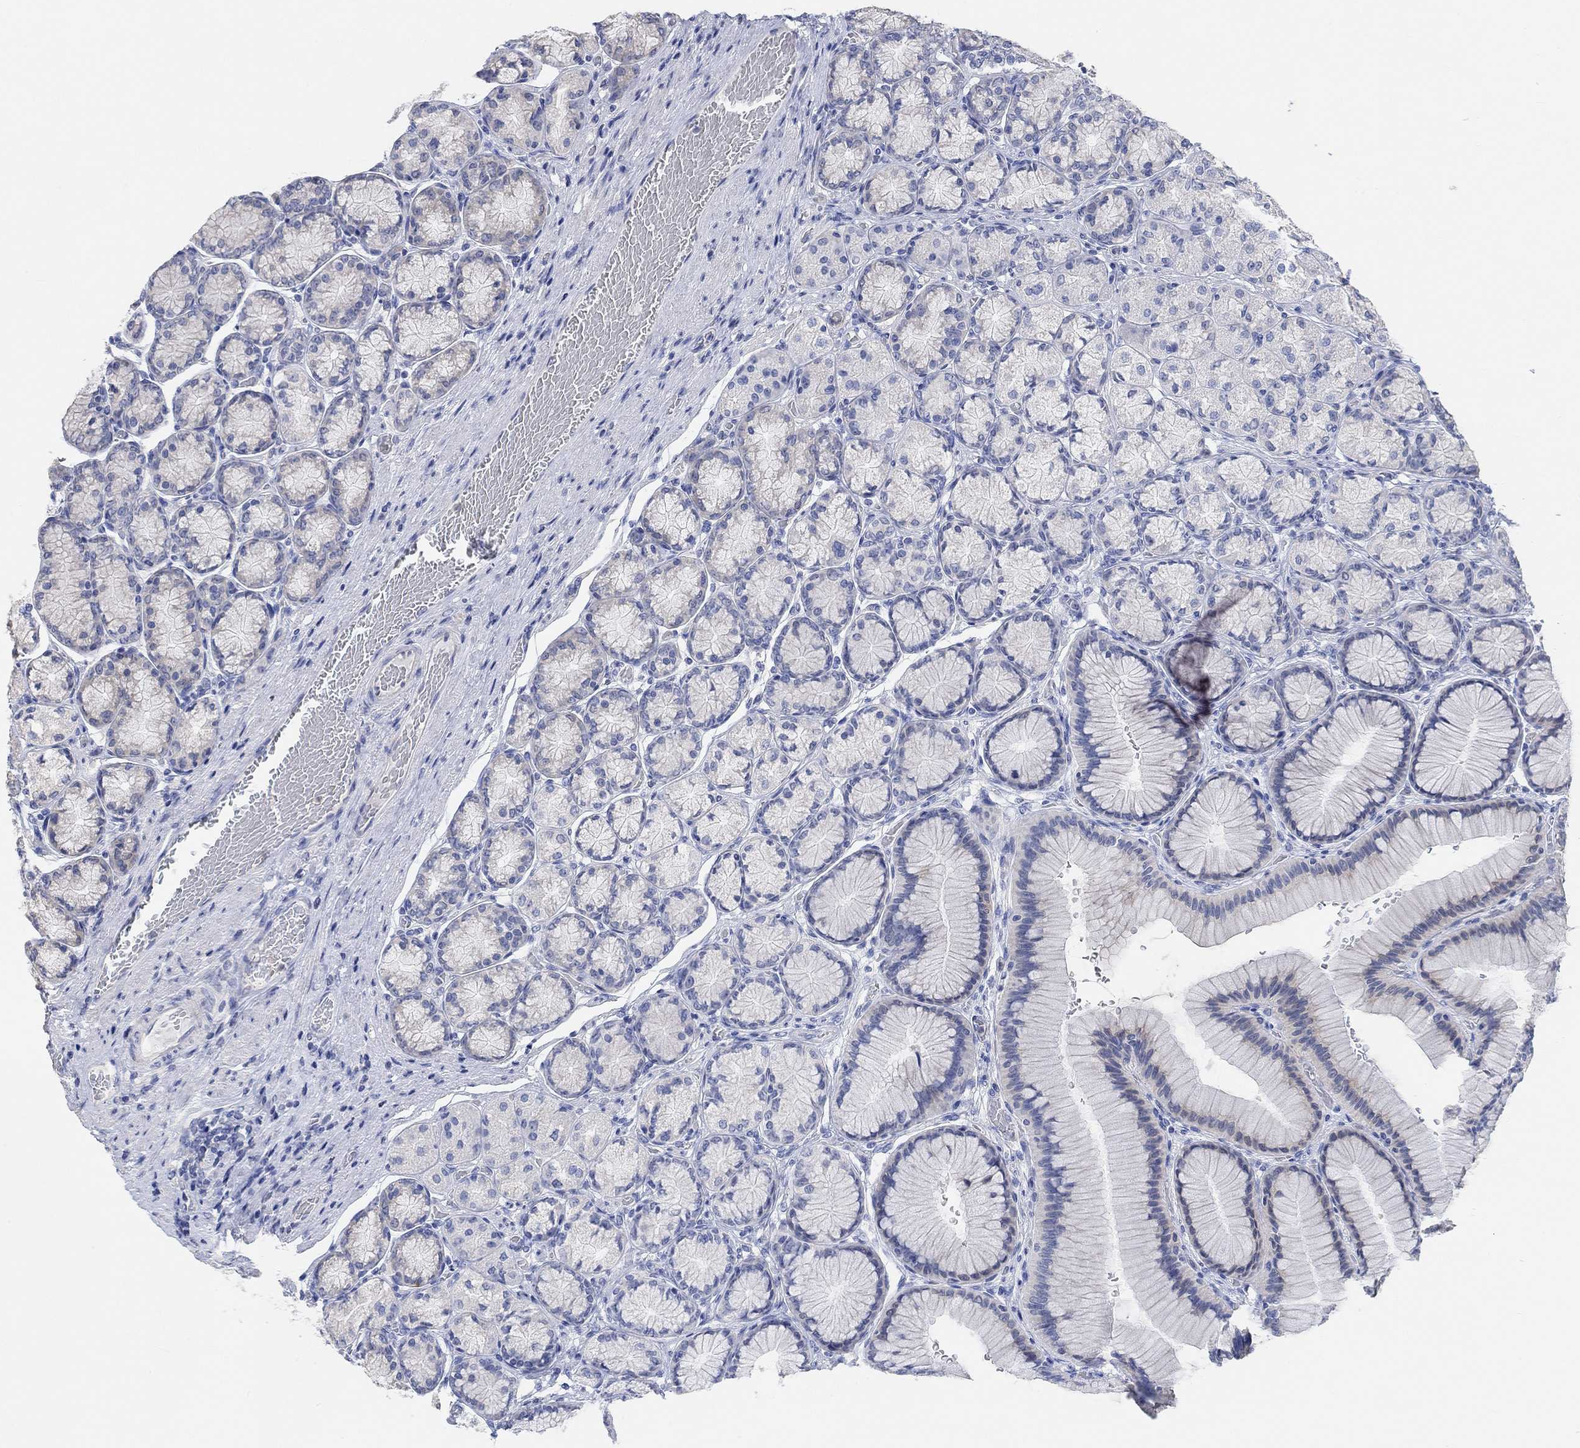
{"staining": {"intensity": "negative", "quantity": "none", "location": "none"}, "tissue": "stomach", "cell_type": "Glandular cells", "image_type": "normal", "snomed": [{"axis": "morphology", "description": "Normal tissue, NOS"}, {"axis": "morphology", "description": "Adenocarcinoma, NOS"}, {"axis": "morphology", "description": "Adenocarcinoma, High grade"}, {"axis": "topography", "description": "Stomach, upper"}, {"axis": "topography", "description": "Stomach"}], "caption": "DAB (3,3'-diaminobenzidine) immunohistochemical staining of benign stomach shows no significant staining in glandular cells. (Immunohistochemistry (ihc), brightfield microscopy, high magnification).", "gene": "NLRP14", "patient": {"sex": "female", "age": 65}}